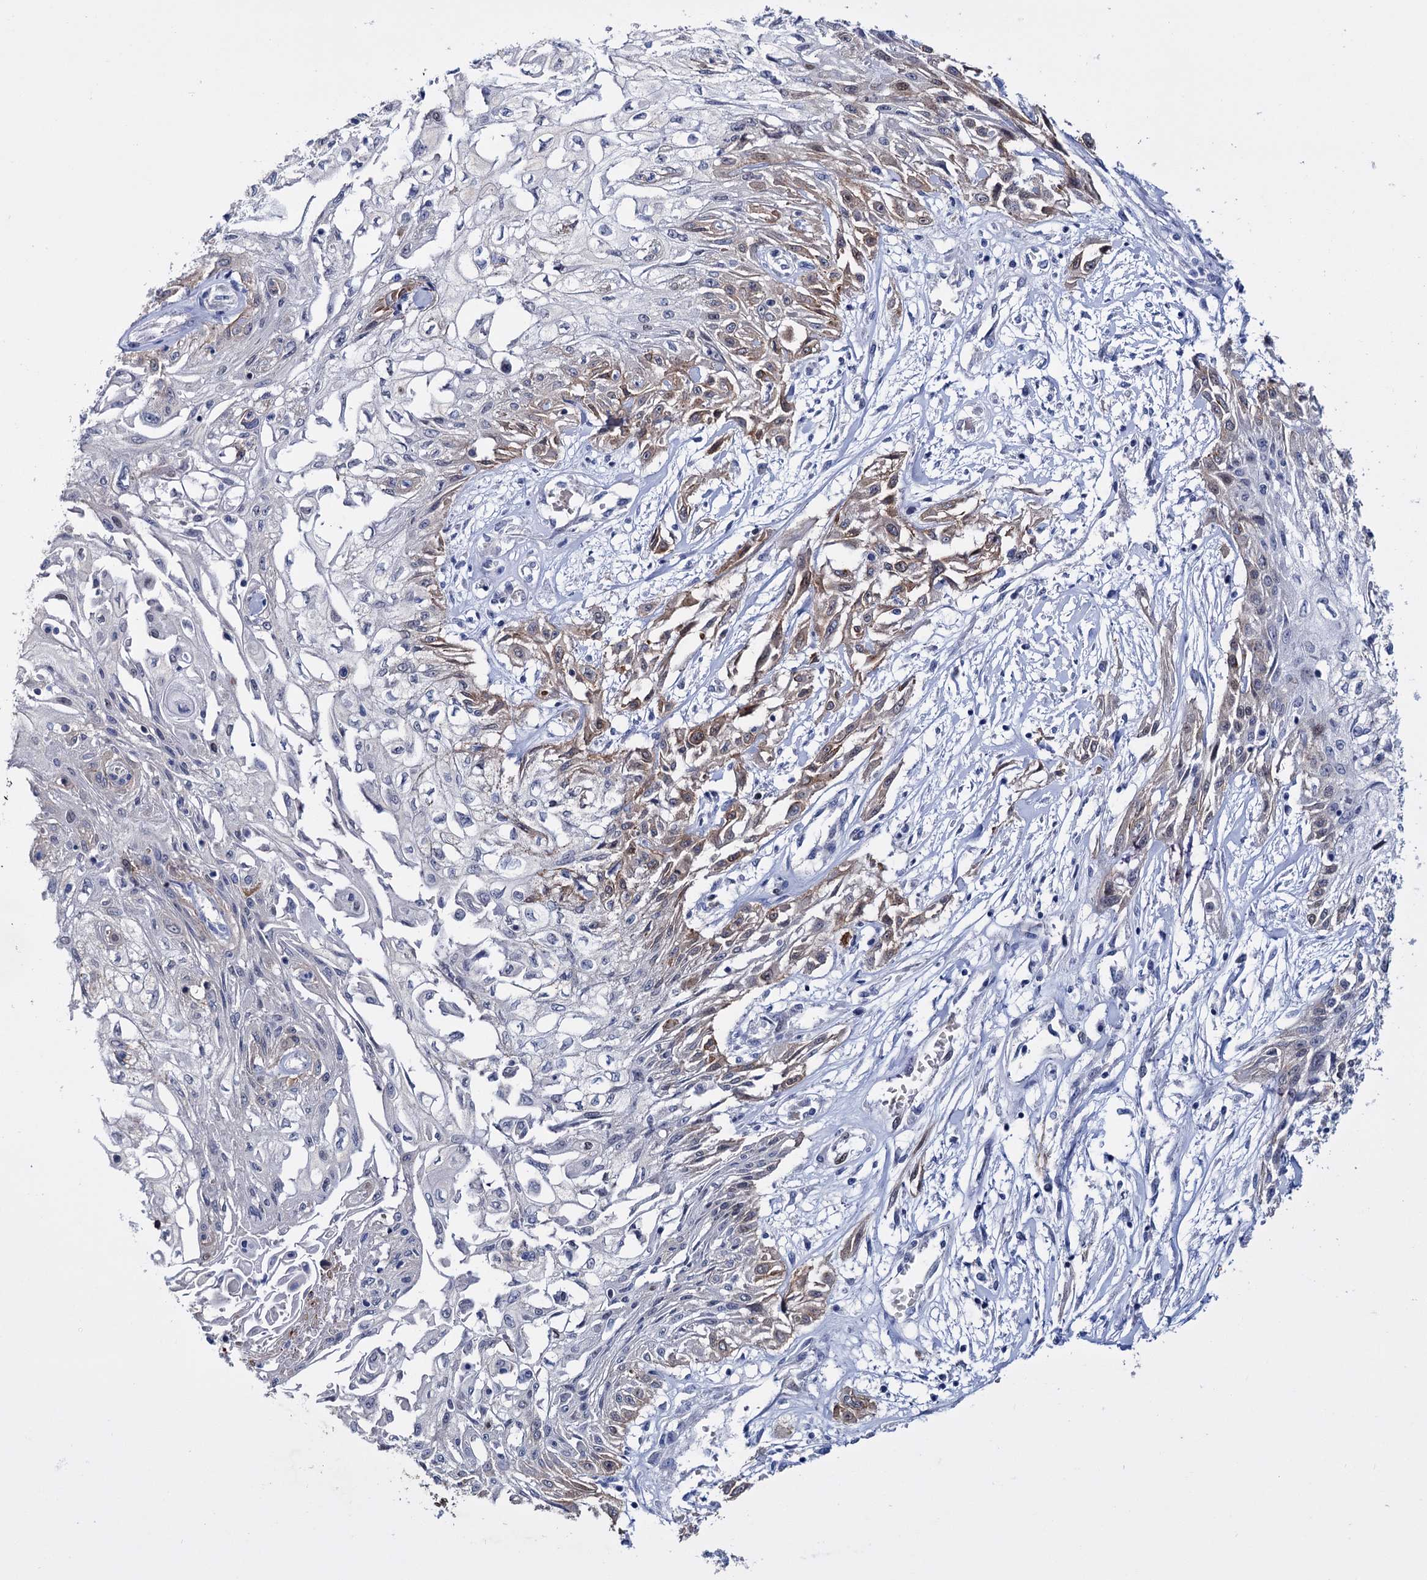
{"staining": {"intensity": "moderate", "quantity": "<25%", "location": "cytoplasmic/membranous"}, "tissue": "skin cancer", "cell_type": "Tumor cells", "image_type": "cancer", "snomed": [{"axis": "morphology", "description": "Squamous cell carcinoma, NOS"}, {"axis": "morphology", "description": "Squamous cell carcinoma, metastatic, NOS"}, {"axis": "topography", "description": "Skin"}, {"axis": "topography", "description": "Lymph node"}], "caption": "There is low levels of moderate cytoplasmic/membranous staining in tumor cells of skin metastatic squamous cell carcinoma, as demonstrated by immunohistochemical staining (brown color).", "gene": "FAM111B", "patient": {"sex": "male", "age": 75}}